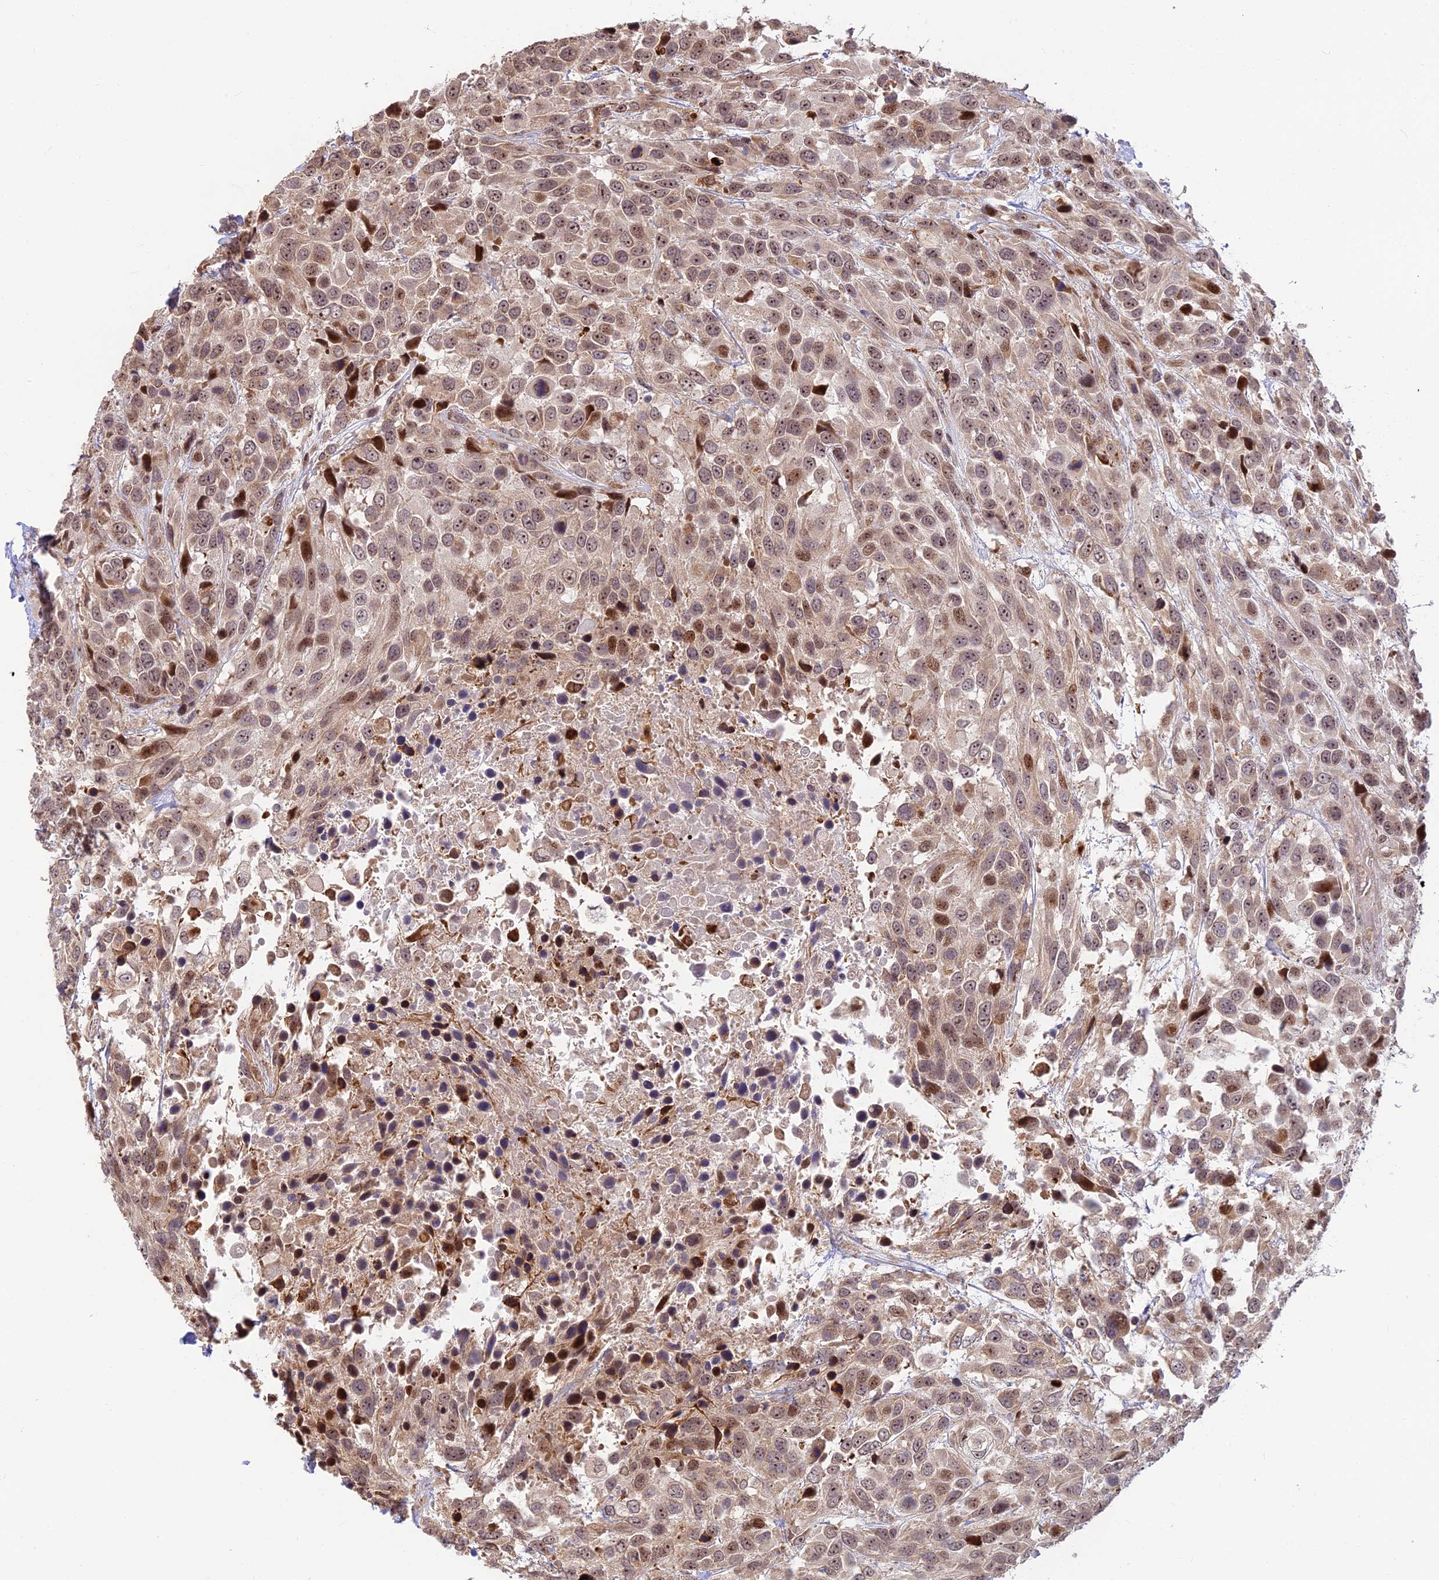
{"staining": {"intensity": "moderate", "quantity": "25%-75%", "location": "nuclear"}, "tissue": "urothelial cancer", "cell_type": "Tumor cells", "image_type": "cancer", "snomed": [{"axis": "morphology", "description": "Urothelial carcinoma, High grade"}, {"axis": "topography", "description": "Urinary bladder"}], "caption": "Immunohistochemistry of human urothelial carcinoma (high-grade) shows medium levels of moderate nuclear expression in about 25%-75% of tumor cells.", "gene": "UFSP2", "patient": {"sex": "female", "age": 70}}